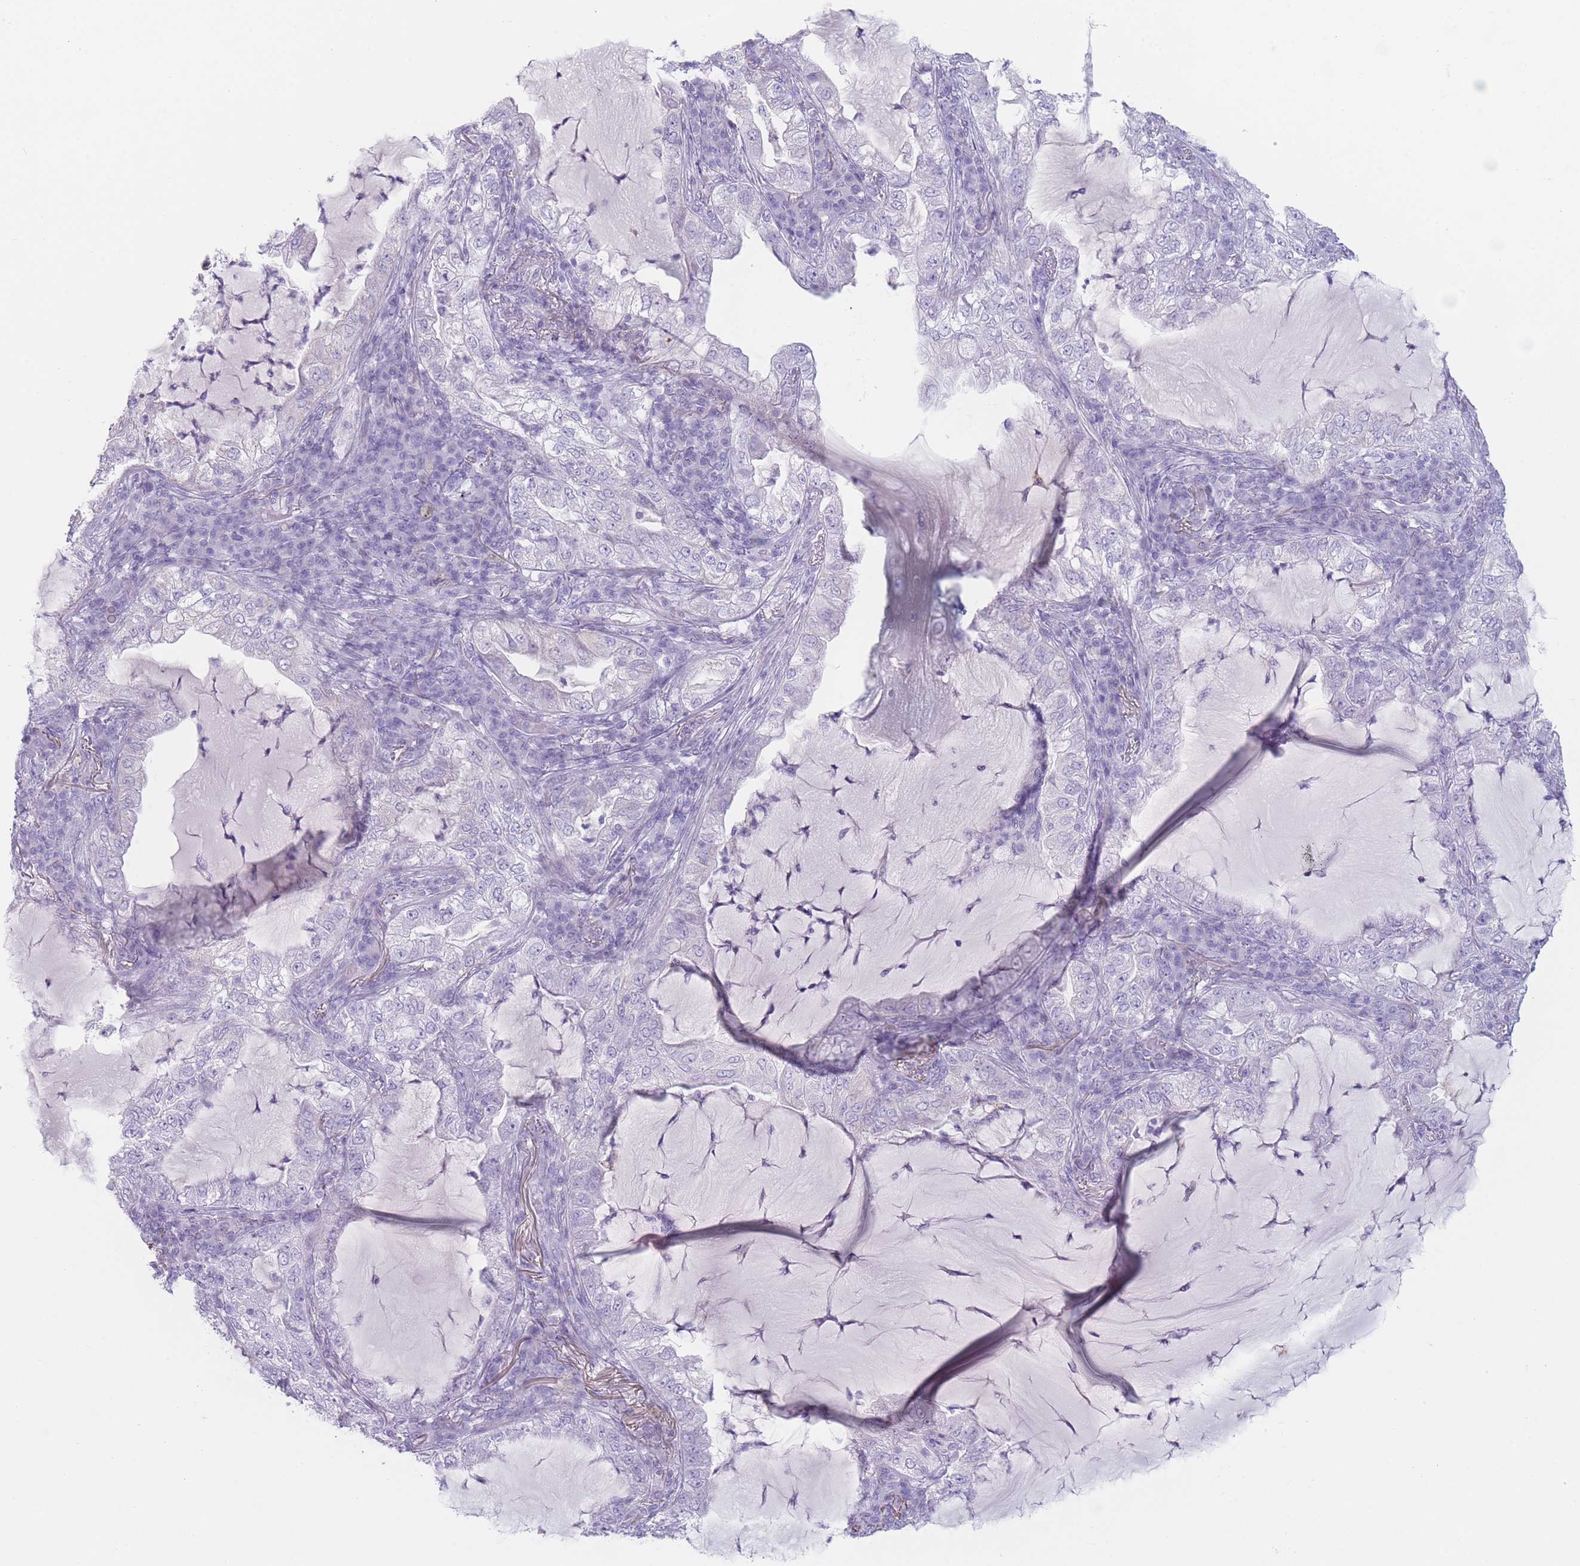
{"staining": {"intensity": "negative", "quantity": "none", "location": "none"}, "tissue": "lung cancer", "cell_type": "Tumor cells", "image_type": "cancer", "snomed": [{"axis": "morphology", "description": "Adenocarcinoma, NOS"}, {"axis": "topography", "description": "Lung"}], "caption": "The photomicrograph reveals no staining of tumor cells in lung cancer (adenocarcinoma).", "gene": "GPR12", "patient": {"sex": "female", "age": 73}}